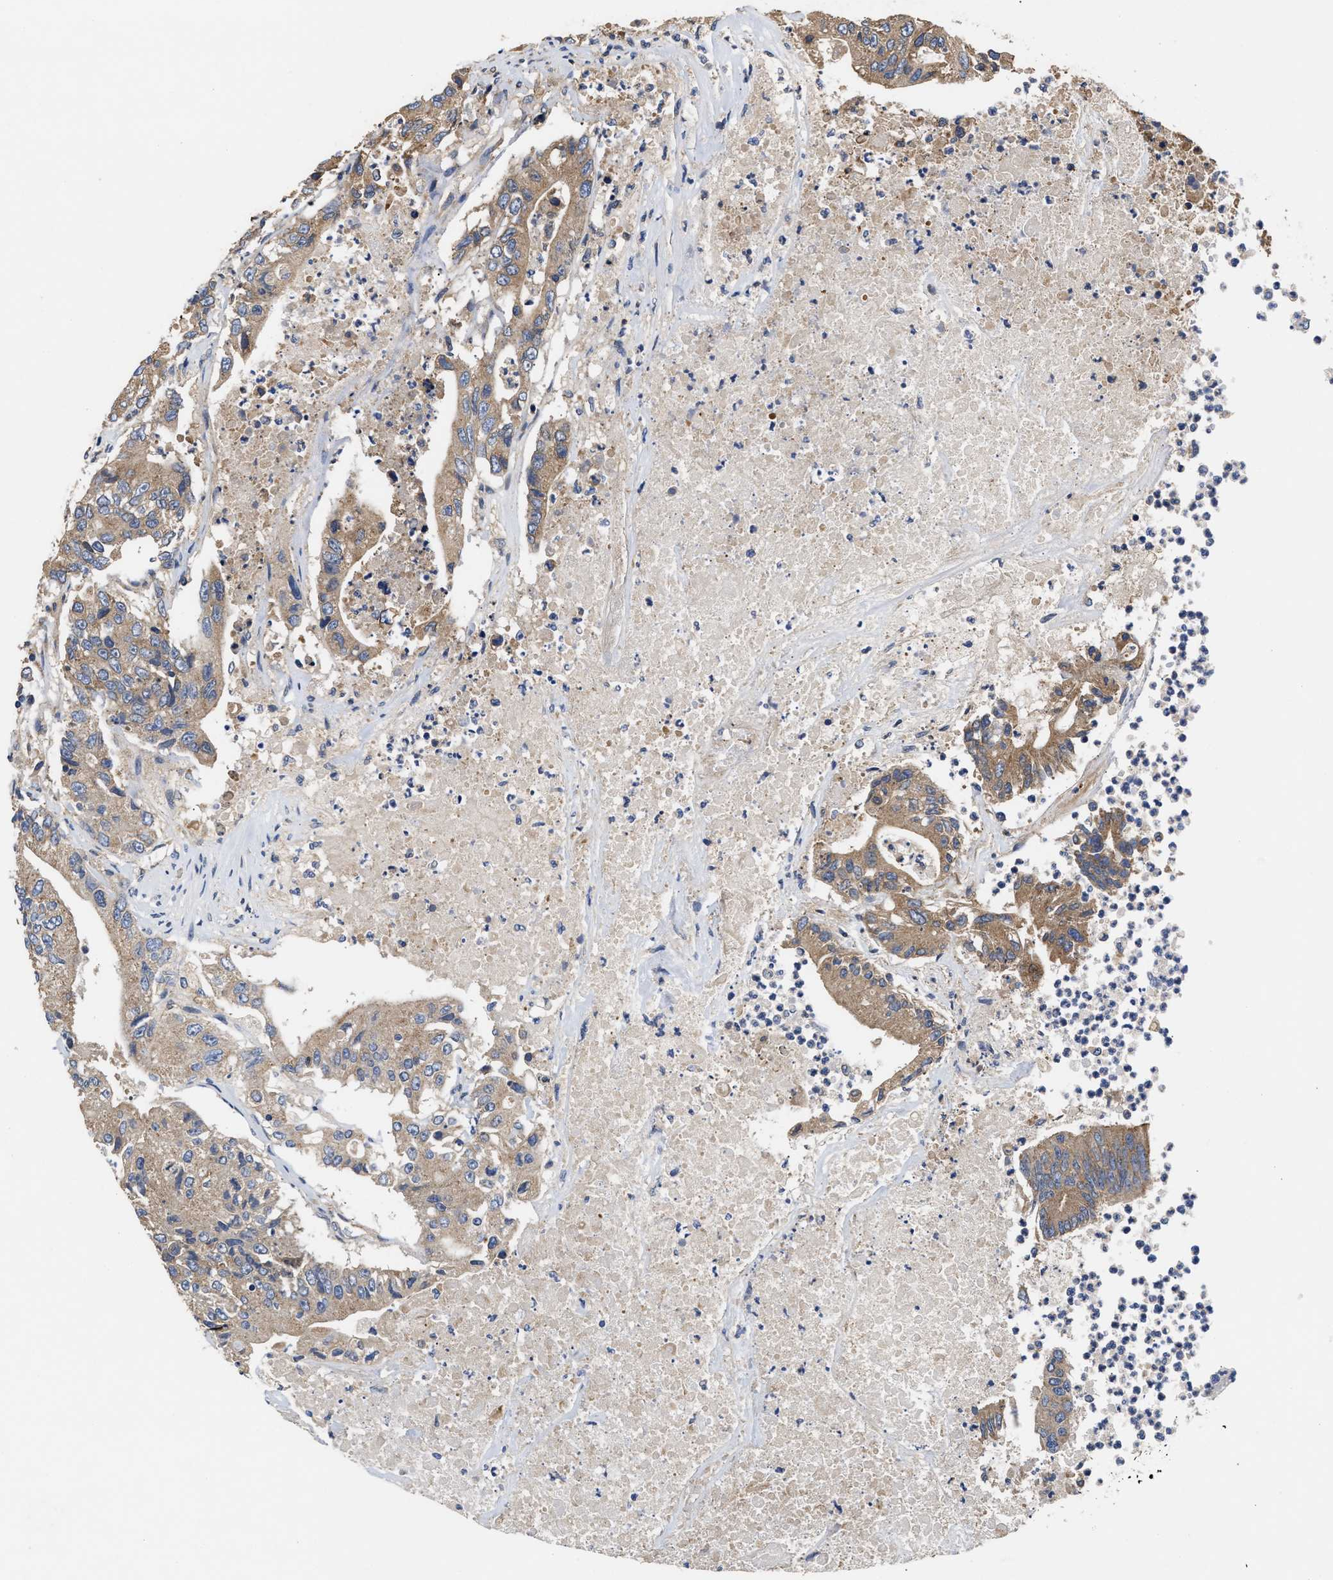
{"staining": {"intensity": "weak", "quantity": ">75%", "location": "cytoplasmic/membranous"}, "tissue": "colorectal cancer", "cell_type": "Tumor cells", "image_type": "cancer", "snomed": [{"axis": "morphology", "description": "Adenocarcinoma, NOS"}, {"axis": "topography", "description": "Colon"}], "caption": "An image of colorectal adenocarcinoma stained for a protein demonstrates weak cytoplasmic/membranous brown staining in tumor cells.", "gene": "KLB", "patient": {"sex": "female", "age": 77}}